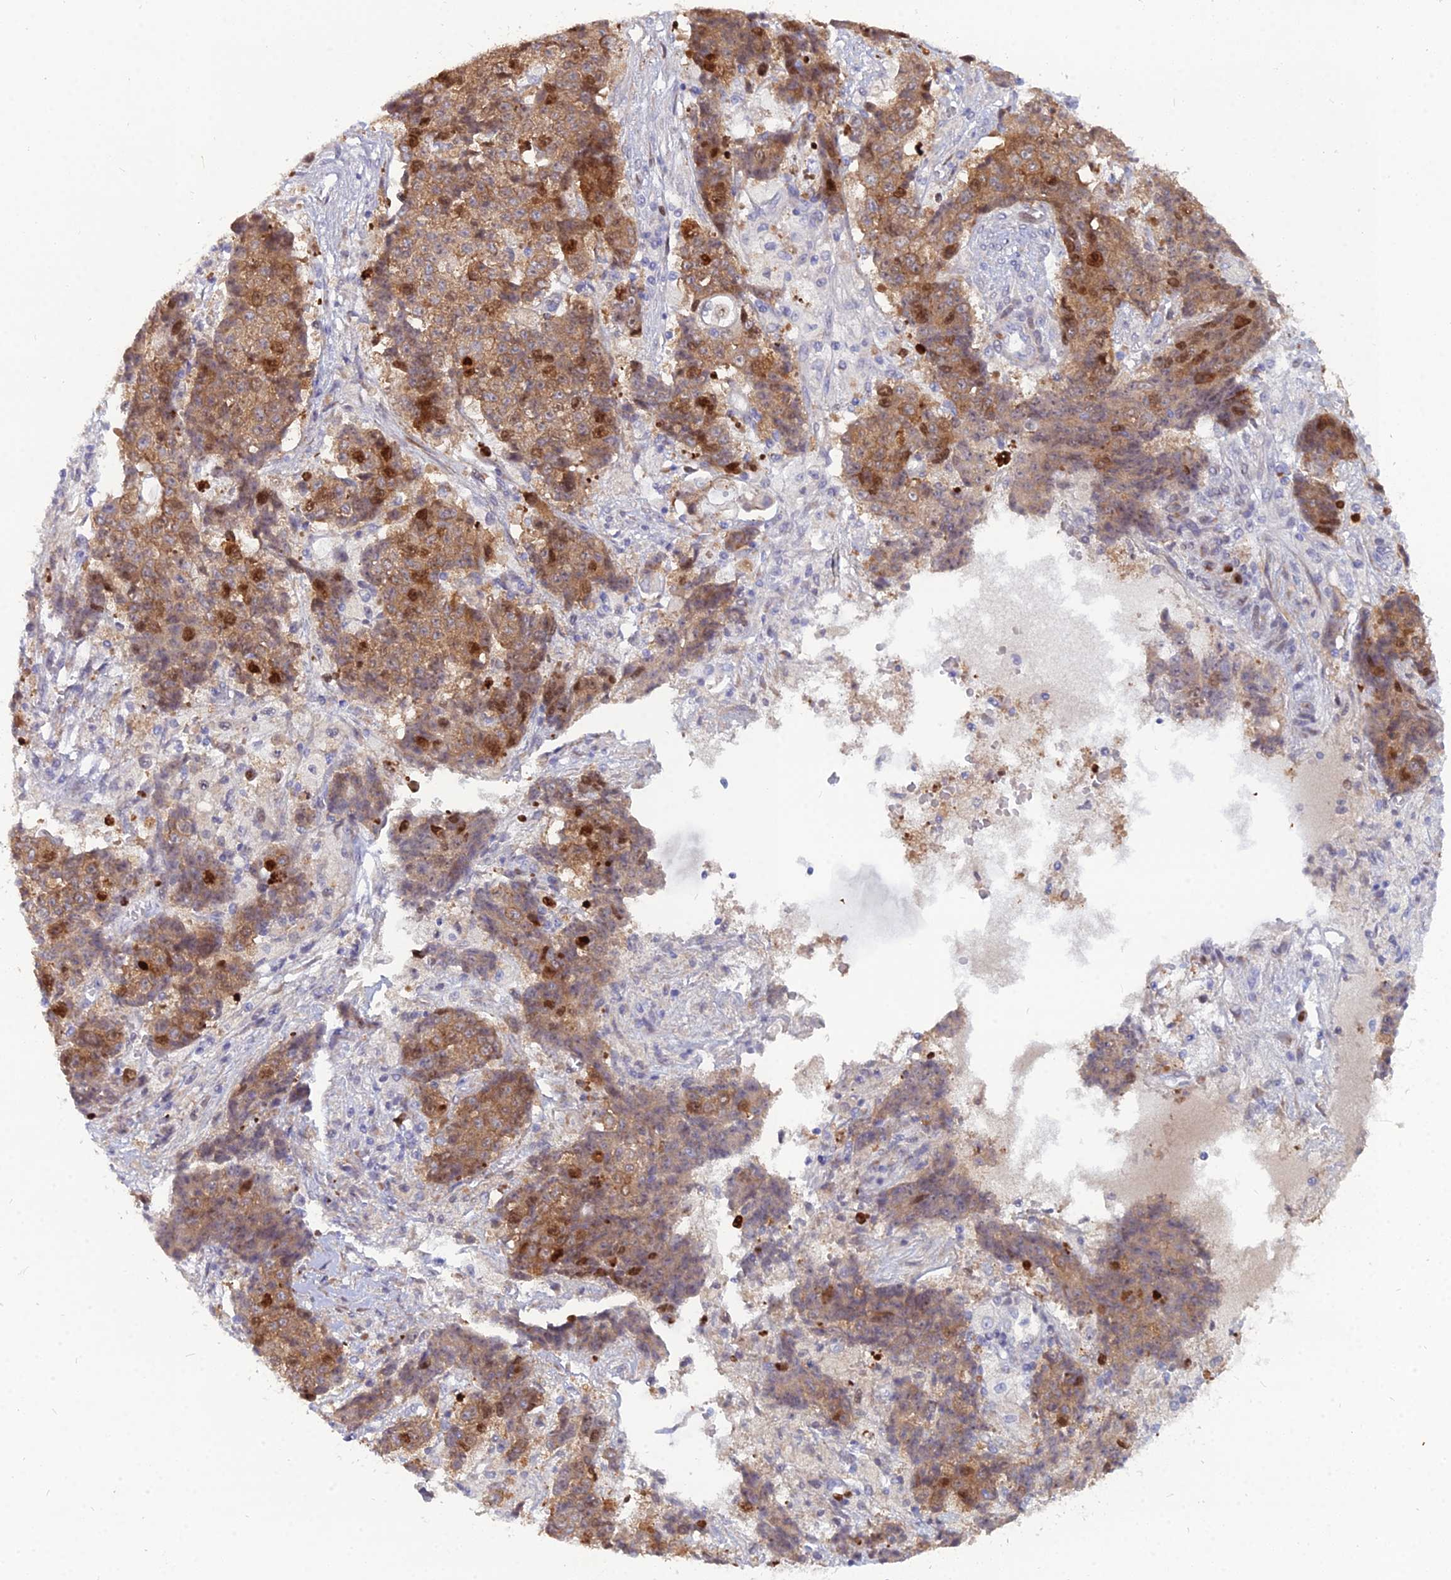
{"staining": {"intensity": "moderate", "quantity": ">75%", "location": "cytoplasmic/membranous,nuclear"}, "tissue": "ovarian cancer", "cell_type": "Tumor cells", "image_type": "cancer", "snomed": [{"axis": "morphology", "description": "Carcinoma, endometroid"}, {"axis": "topography", "description": "Ovary"}], "caption": "Approximately >75% of tumor cells in human endometroid carcinoma (ovarian) demonstrate moderate cytoplasmic/membranous and nuclear protein expression as visualized by brown immunohistochemical staining.", "gene": "NUSAP1", "patient": {"sex": "female", "age": 42}}